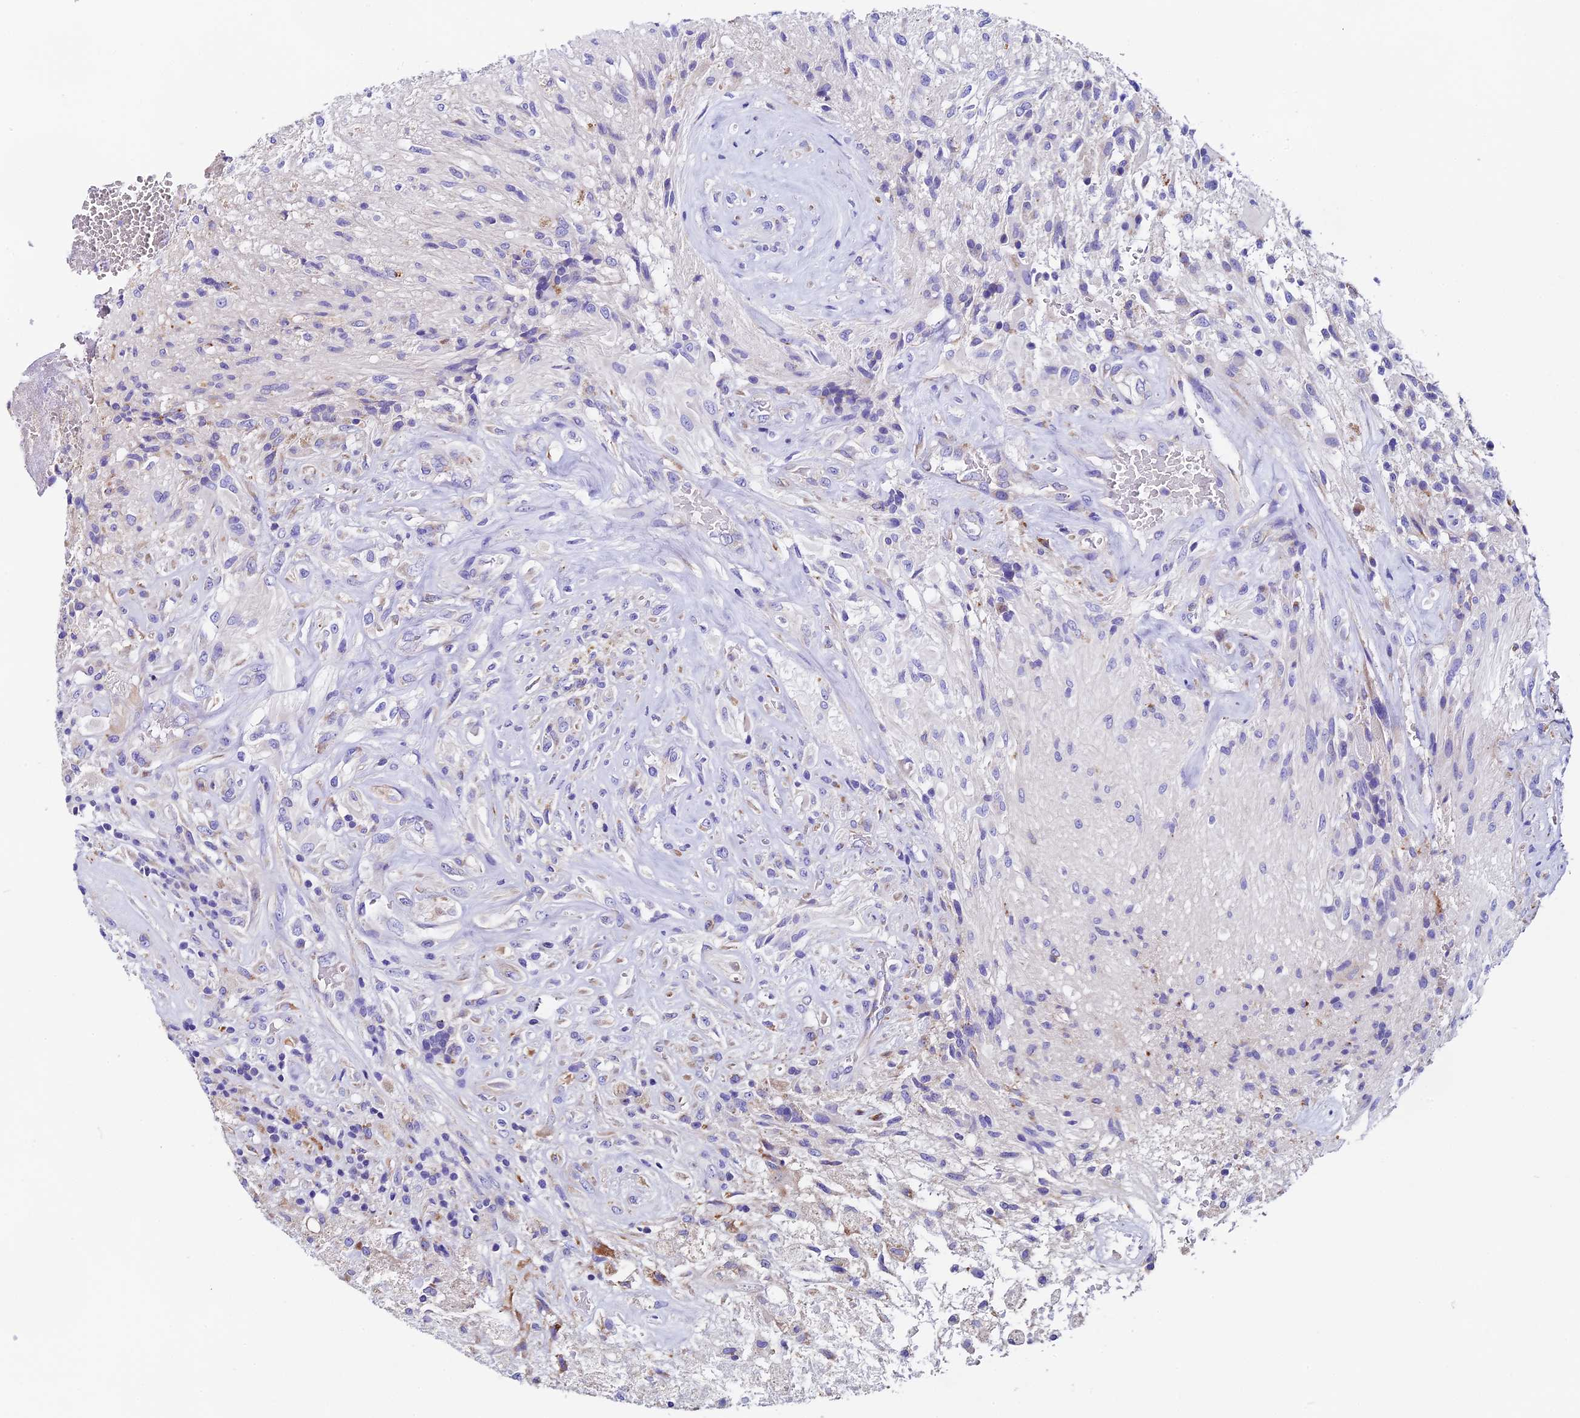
{"staining": {"intensity": "negative", "quantity": "none", "location": "none"}, "tissue": "glioma", "cell_type": "Tumor cells", "image_type": "cancer", "snomed": [{"axis": "morphology", "description": "Glioma, malignant, High grade"}, {"axis": "topography", "description": "Brain"}], "caption": "Photomicrograph shows no protein positivity in tumor cells of malignant high-grade glioma tissue. (DAB (3,3'-diaminobenzidine) immunohistochemistry visualized using brightfield microscopy, high magnification).", "gene": "COMTD1", "patient": {"sex": "male", "age": 56}}